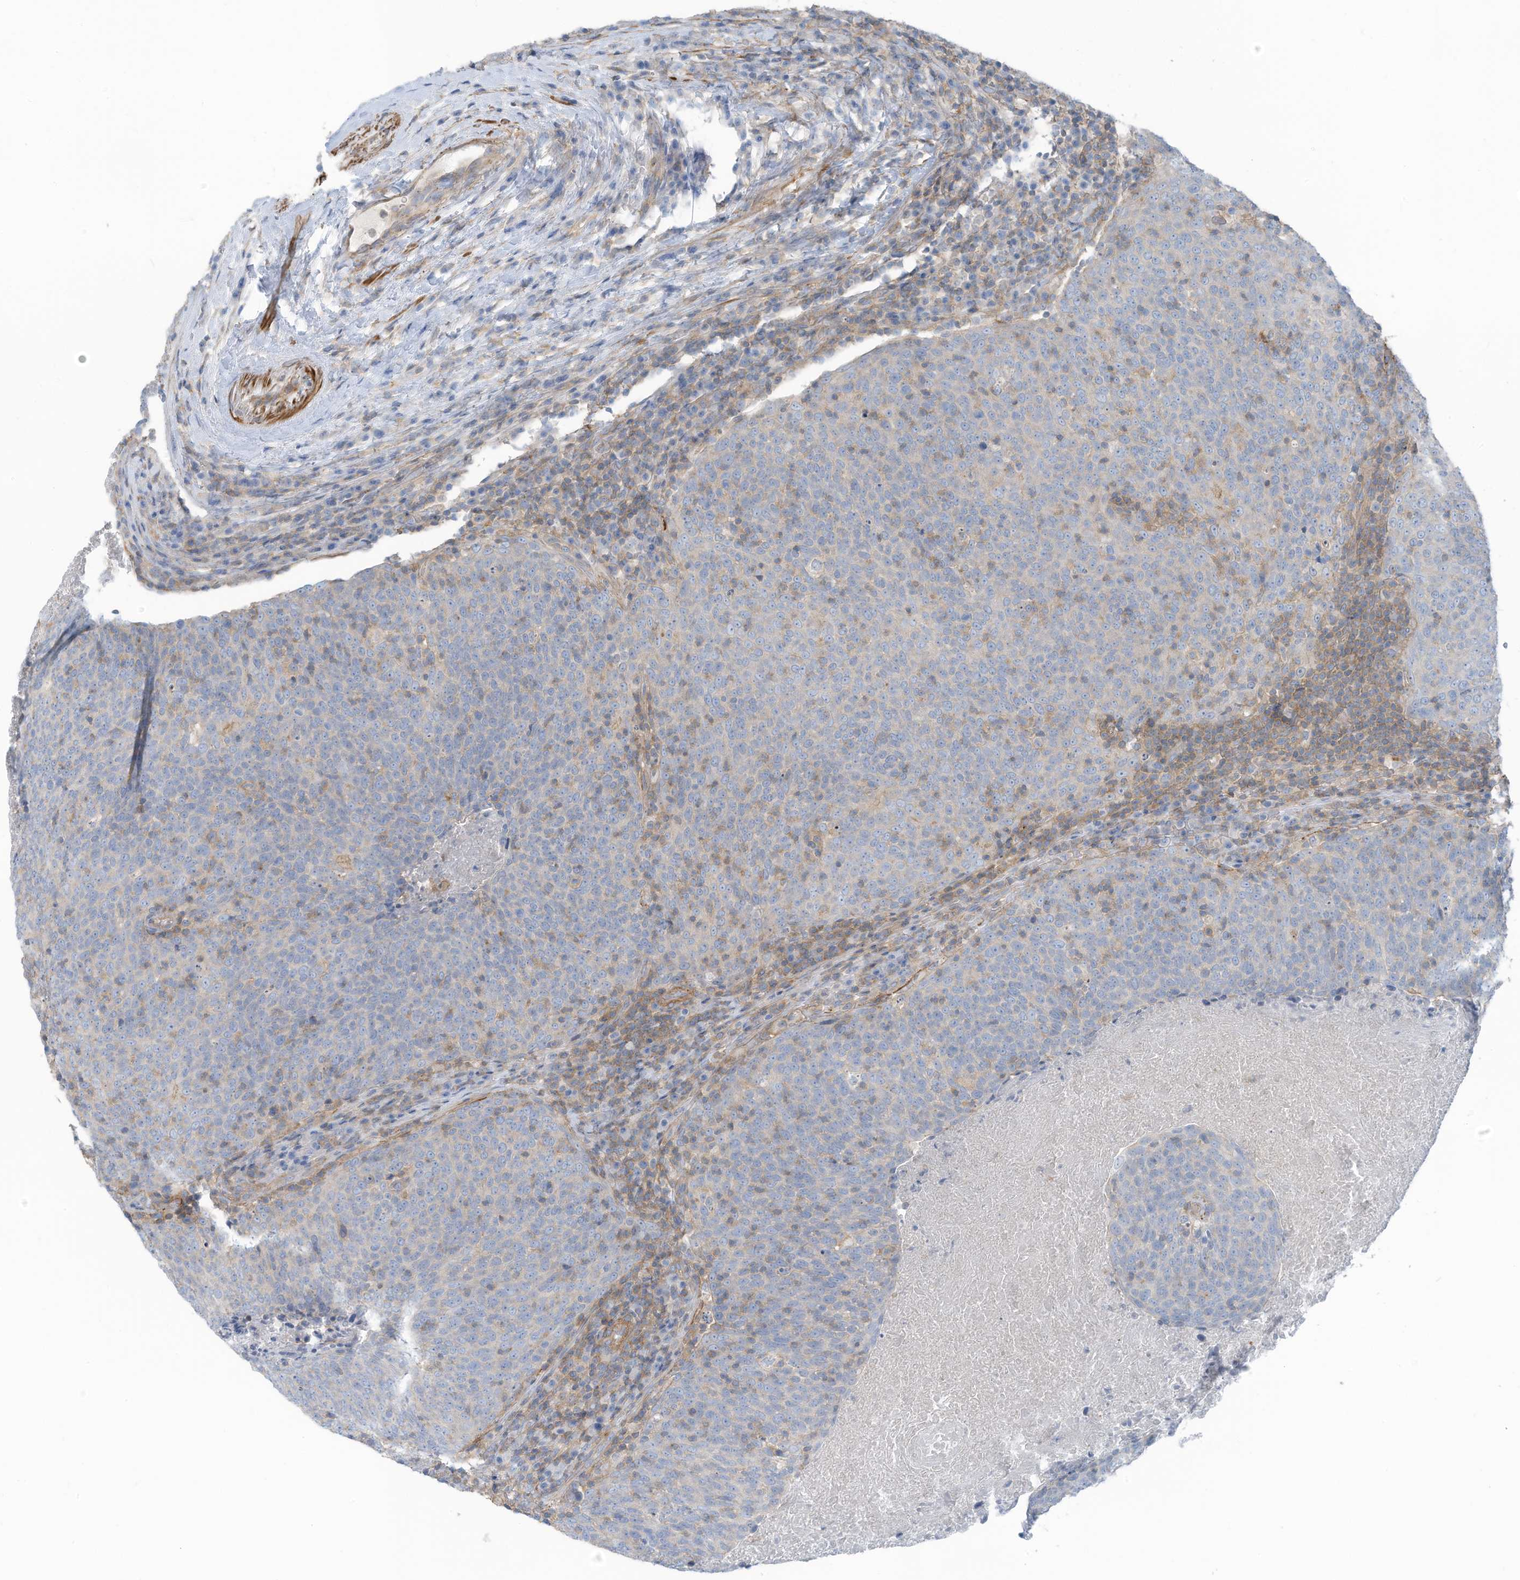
{"staining": {"intensity": "negative", "quantity": "none", "location": "none"}, "tissue": "head and neck cancer", "cell_type": "Tumor cells", "image_type": "cancer", "snomed": [{"axis": "morphology", "description": "Squamous cell carcinoma, NOS"}, {"axis": "morphology", "description": "Squamous cell carcinoma, metastatic, NOS"}, {"axis": "topography", "description": "Lymph node"}, {"axis": "topography", "description": "Head-Neck"}], "caption": "This is a micrograph of immunohistochemistry staining of head and neck cancer (squamous cell carcinoma), which shows no staining in tumor cells.", "gene": "ZNF846", "patient": {"sex": "male", "age": 62}}